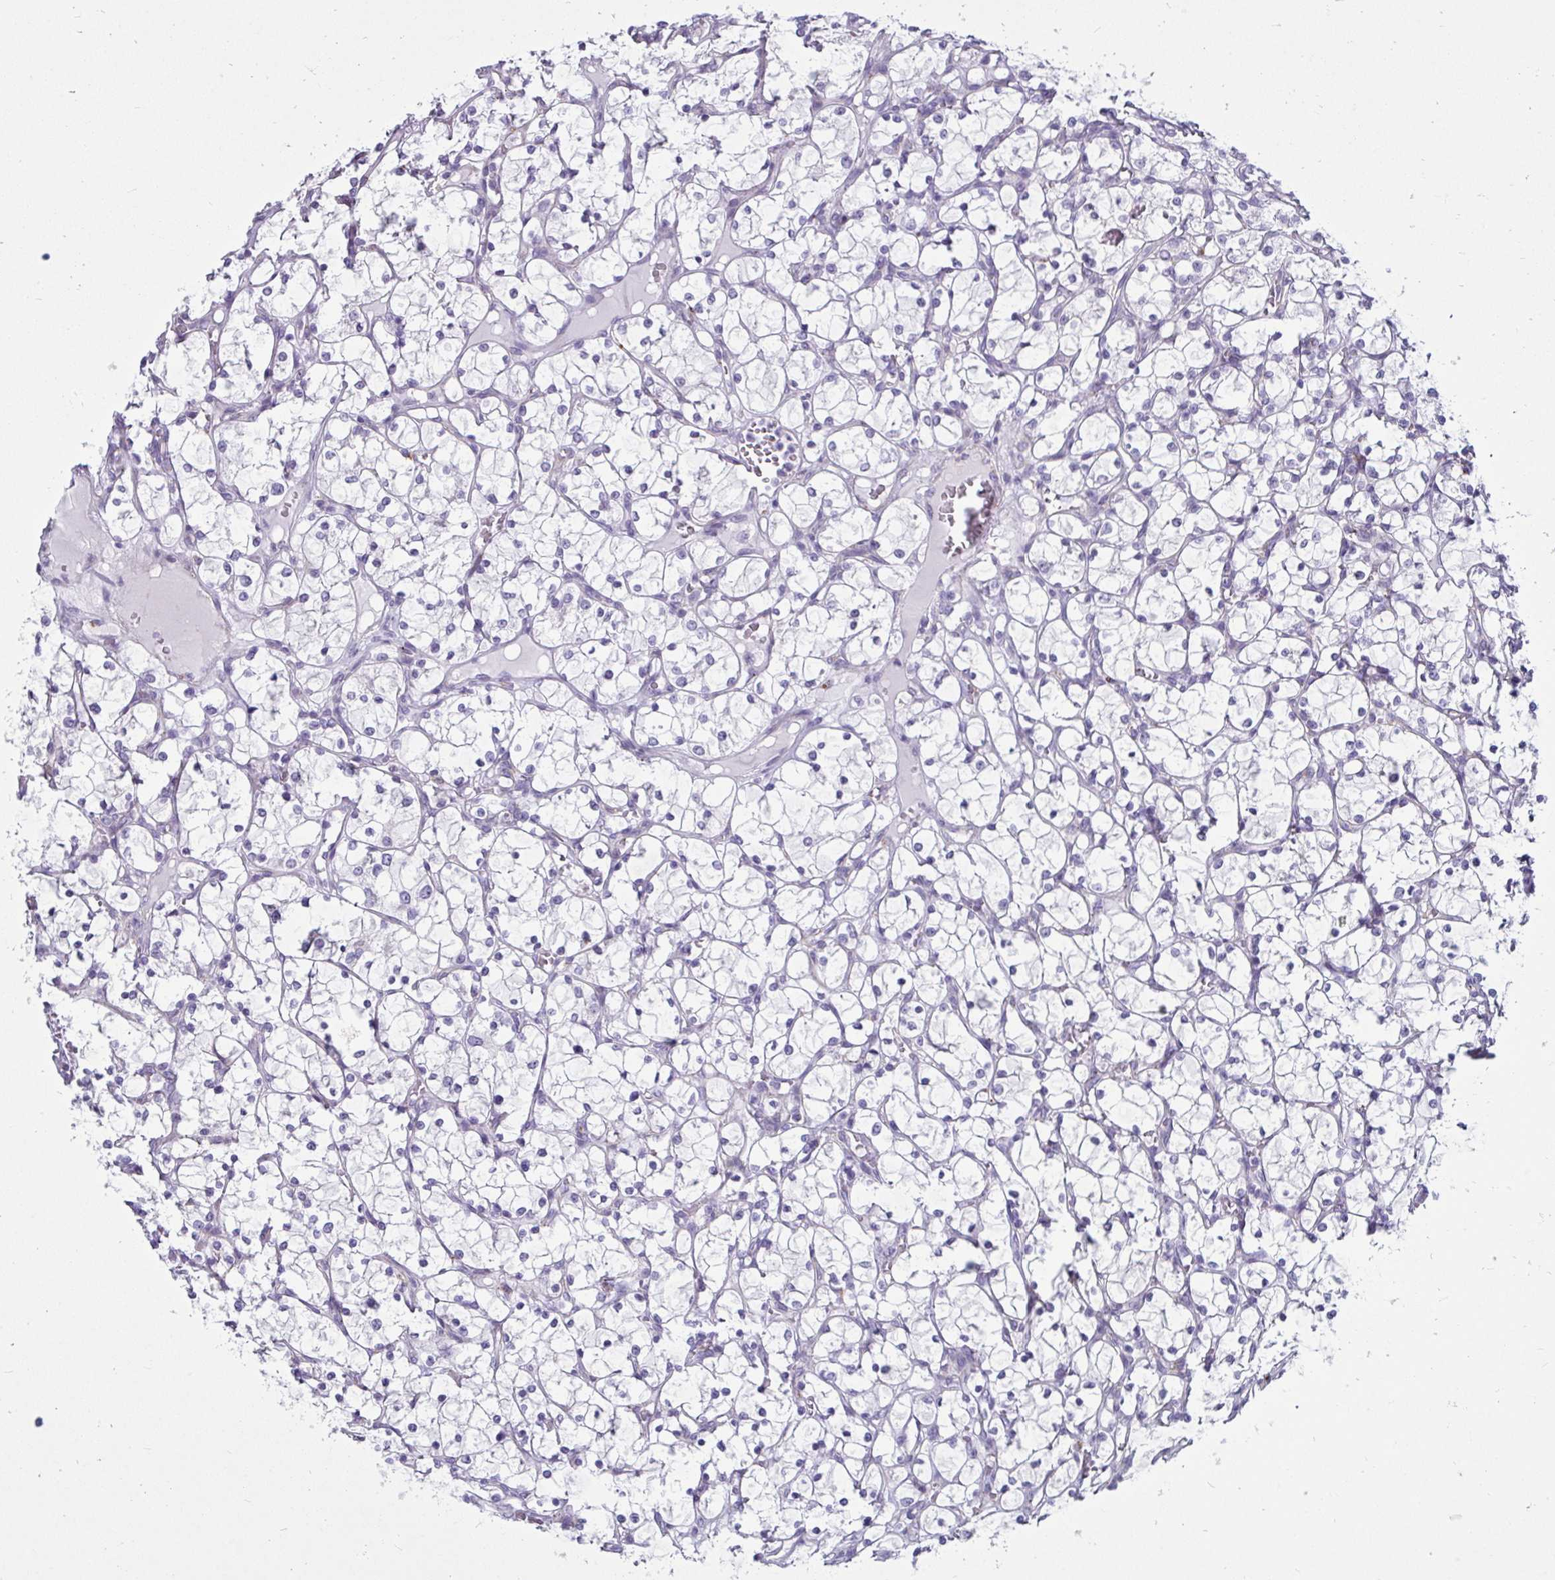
{"staining": {"intensity": "negative", "quantity": "none", "location": "none"}, "tissue": "renal cancer", "cell_type": "Tumor cells", "image_type": "cancer", "snomed": [{"axis": "morphology", "description": "Adenocarcinoma, NOS"}, {"axis": "topography", "description": "Kidney"}], "caption": "Immunohistochemistry histopathology image of neoplastic tissue: renal cancer (adenocarcinoma) stained with DAB (3,3'-diaminobenzidine) demonstrates no significant protein positivity in tumor cells.", "gene": "CTSZ", "patient": {"sex": "female", "age": 69}}